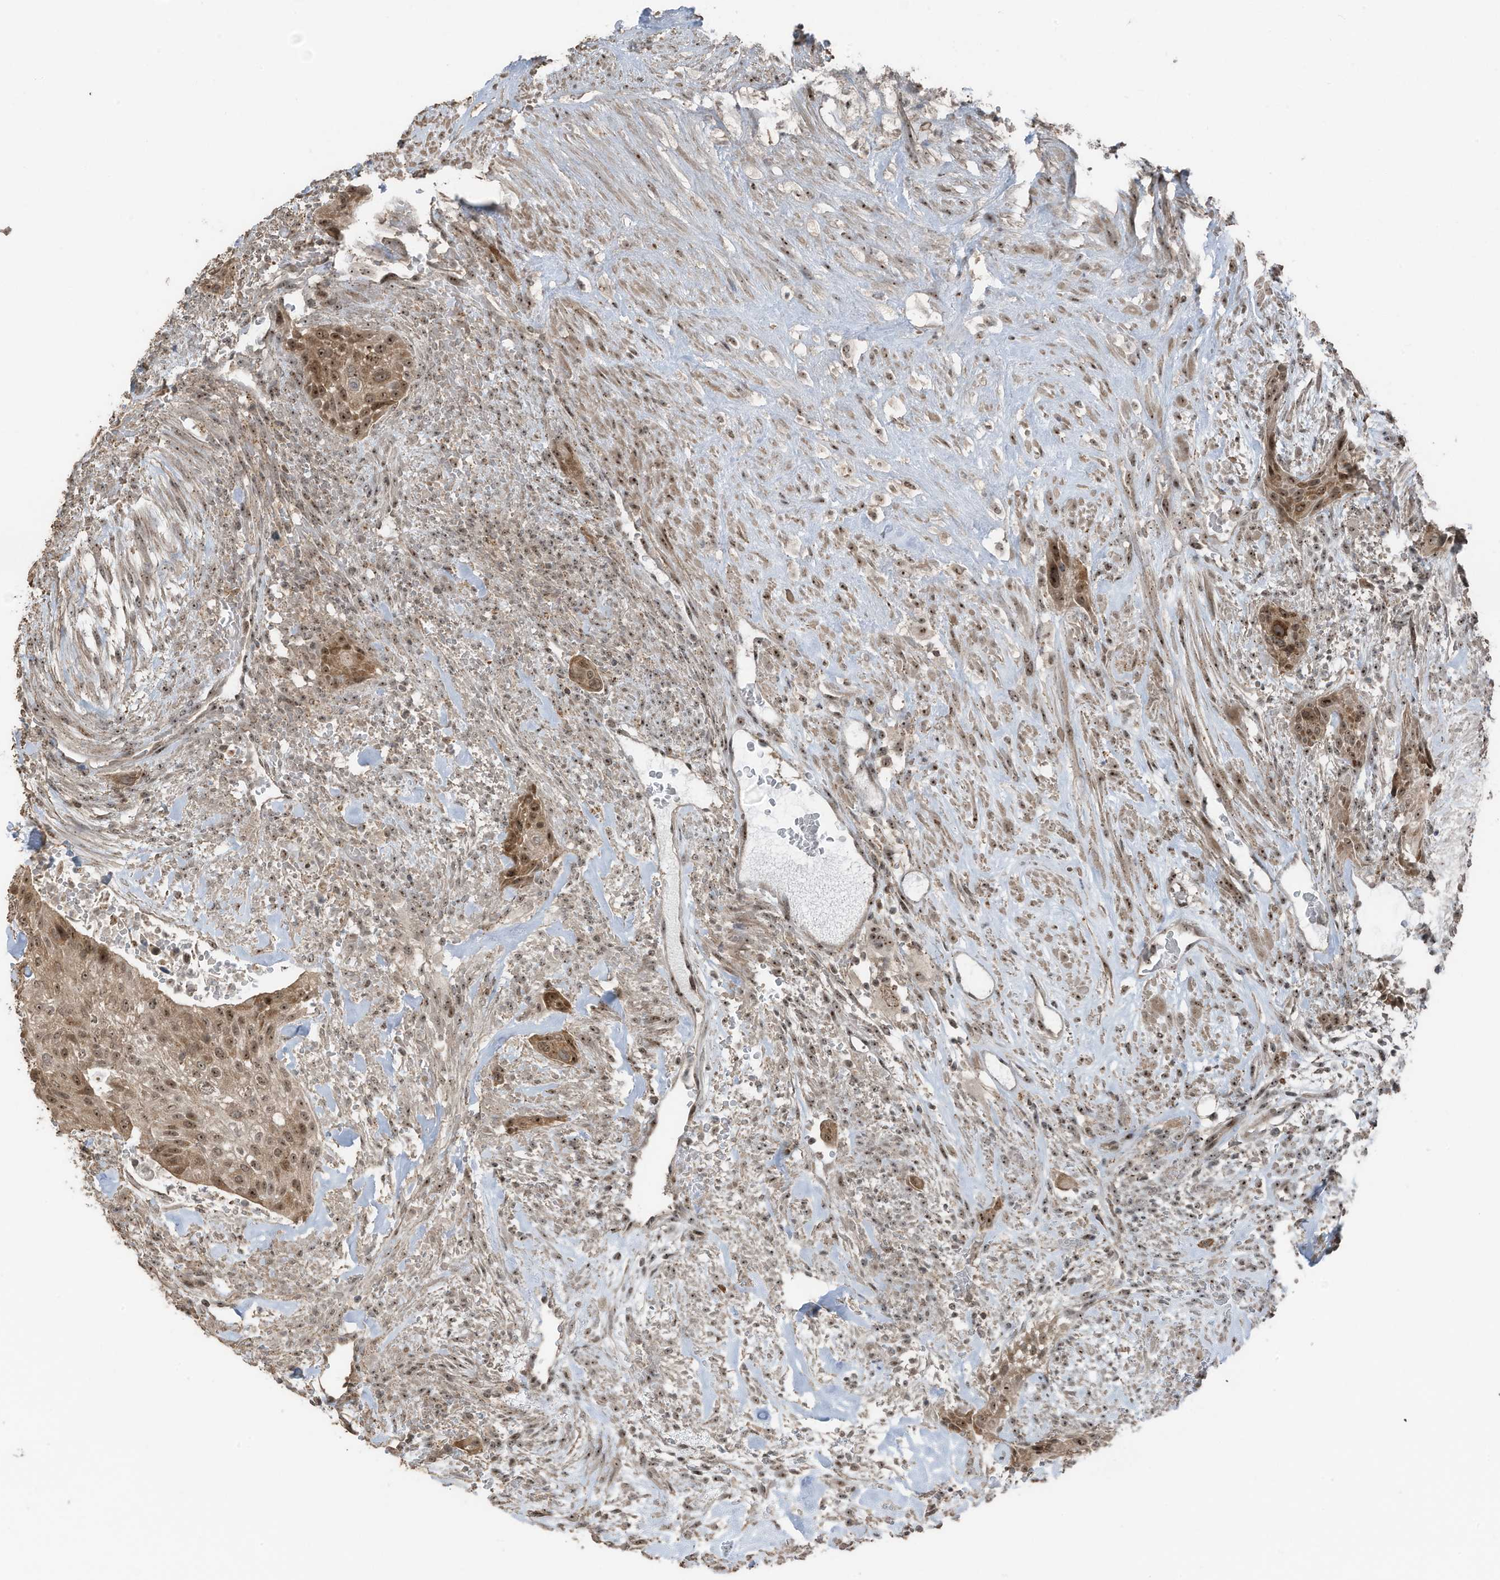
{"staining": {"intensity": "moderate", "quantity": ">75%", "location": "cytoplasmic/membranous,nuclear"}, "tissue": "urothelial cancer", "cell_type": "Tumor cells", "image_type": "cancer", "snomed": [{"axis": "morphology", "description": "Urothelial carcinoma, High grade"}, {"axis": "topography", "description": "Urinary bladder"}], "caption": "Urothelial cancer tissue demonstrates moderate cytoplasmic/membranous and nuclear positivity in about >75% of tumor cells, visualized by immunohistochemistry.", "gene": "UTP3", "patient": {"sex": "male", "age": 35}}